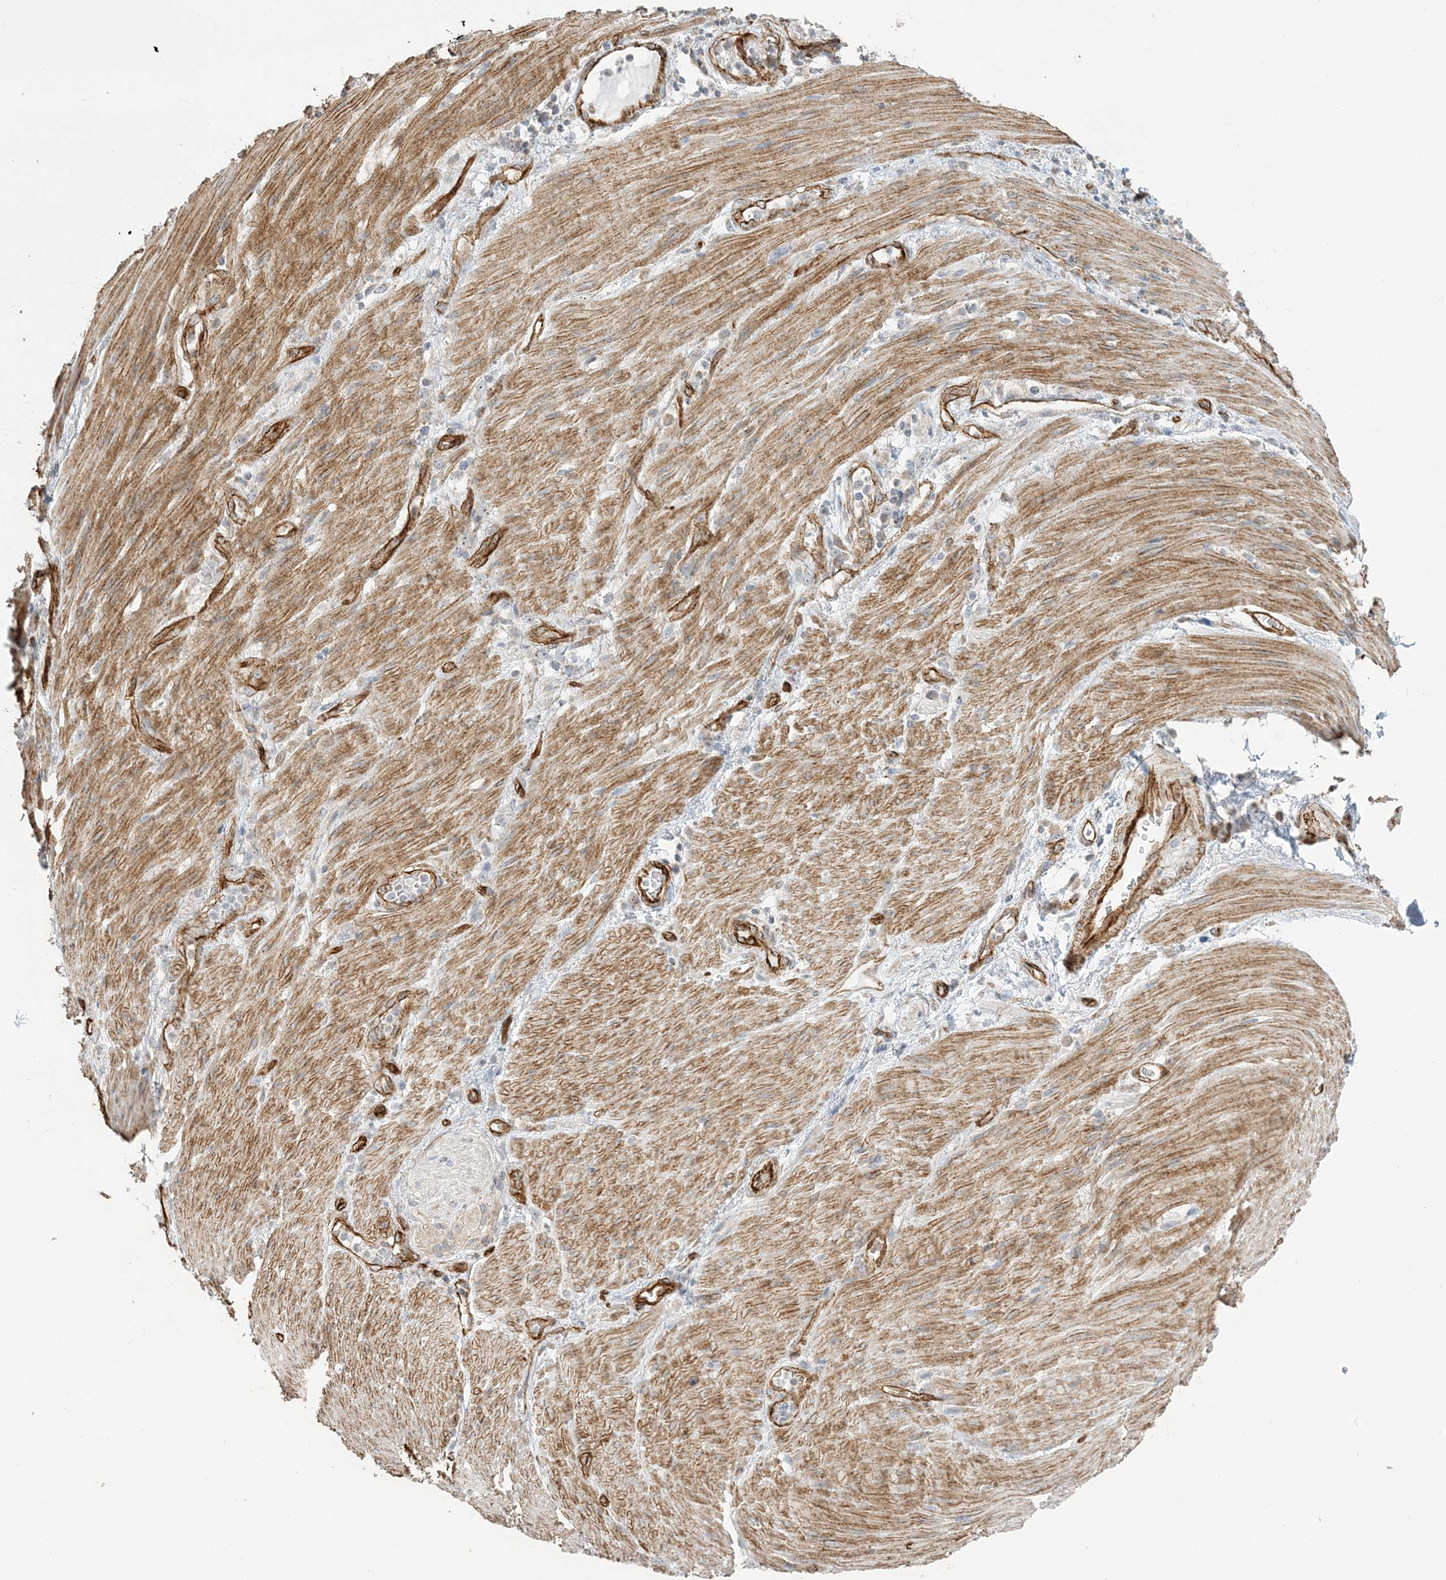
{"staining": {"intensity": "negative", "quantity": "none", "location": "none"}, "tissue": "stomach cancer", "cell_type": "Tumor cells", "image_type": "cancer", "snomed": [{"axis": "morphology", "description": "Adenocarcinoma, NOS"}, {"axis": "topography", "description": "Stomach"}], "caption": "A histopathology image of stomach cancer (adenocarcinoma) stained for a protein reveals no brown staining in tumor cells.", "gene": "AGA", "patient": {"sex": "female", "age": 73}}